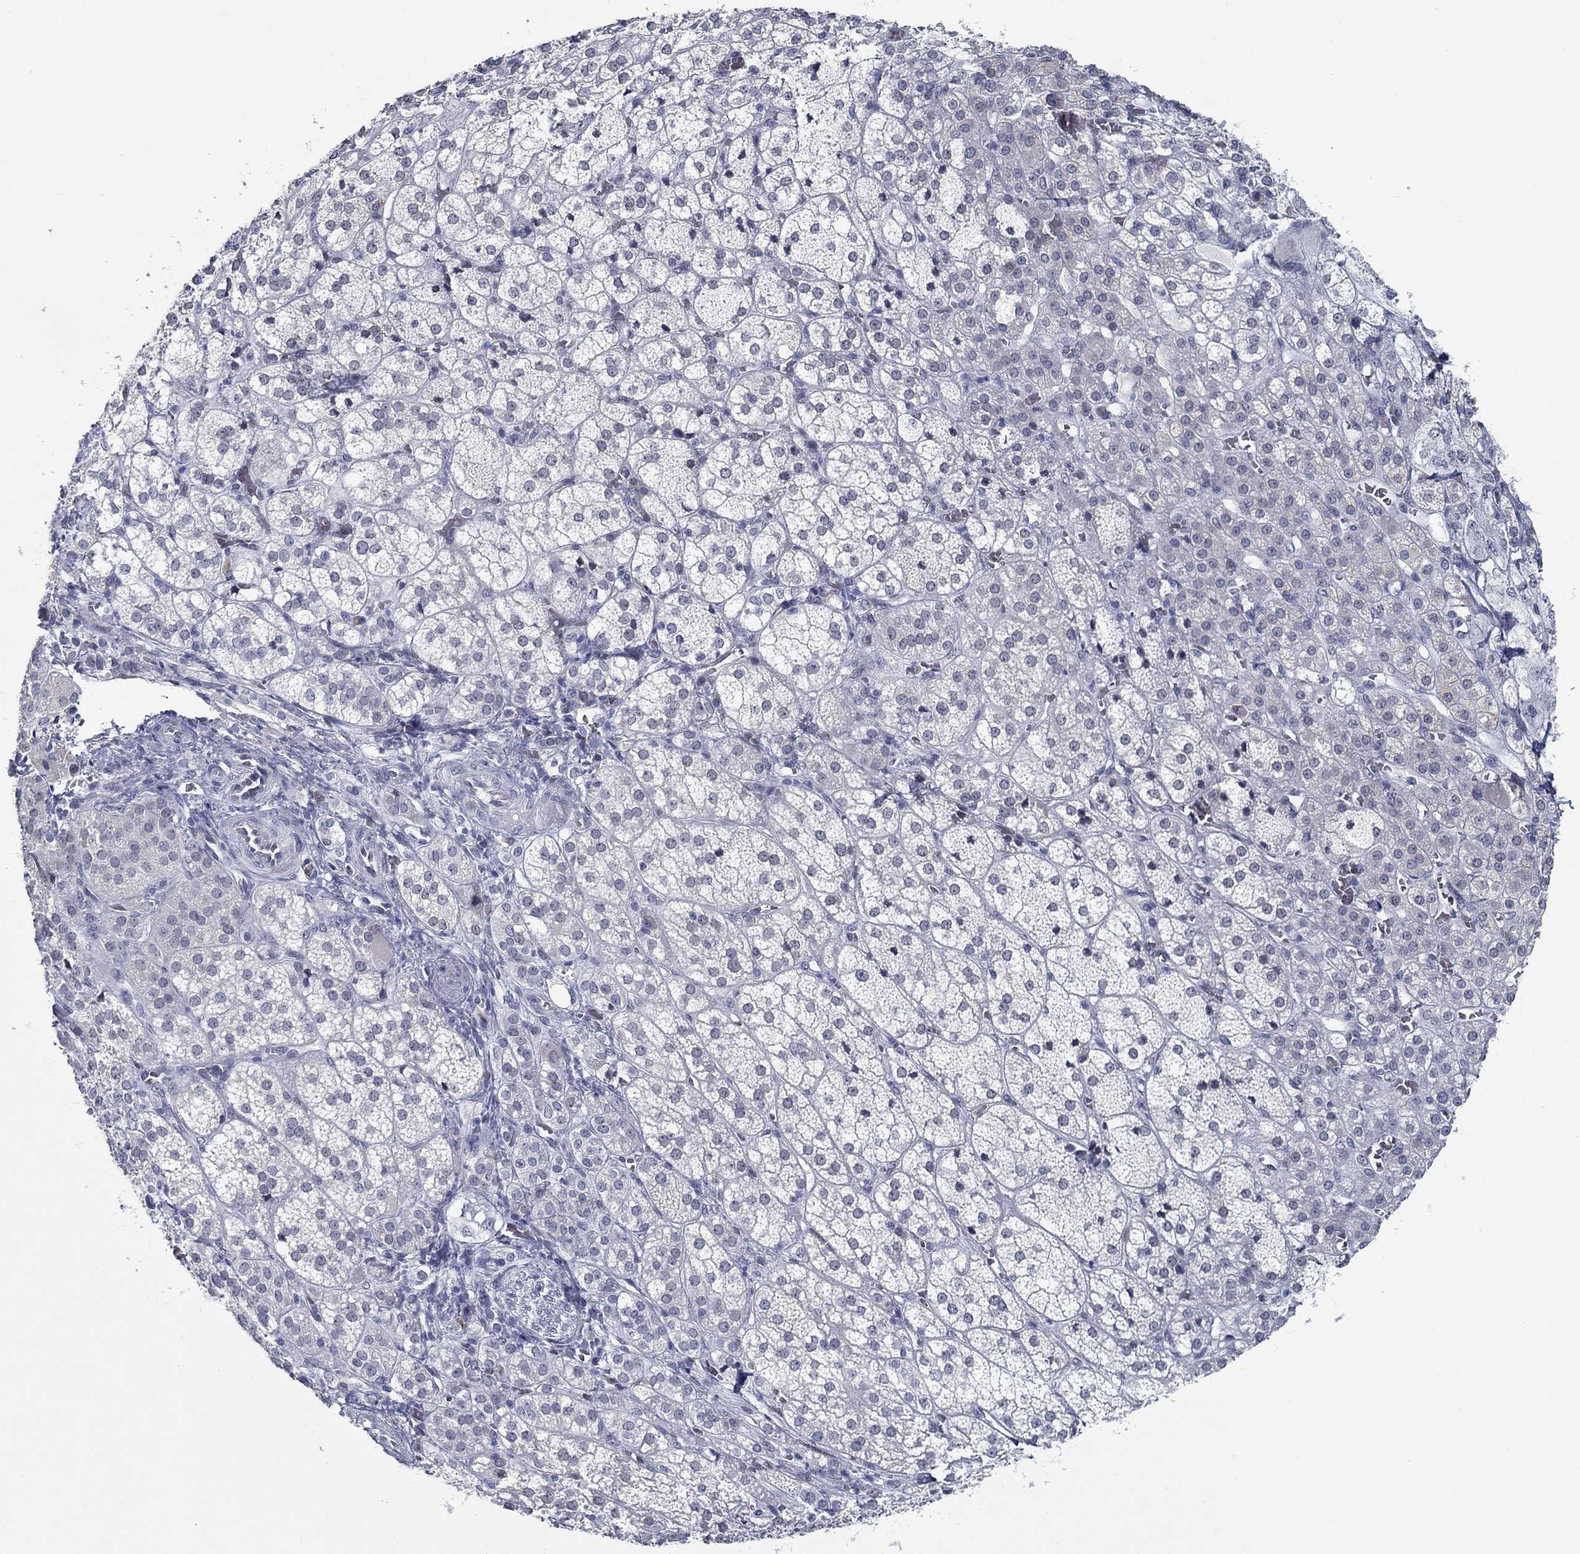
{"staining": {"intensity": "negative", "quantity": "none", "location": "none"}, "tissue": "adrenal gland", "cell_type": "Glandular cells", "image_type": "normal", "snomed": [{"axis": "morphology", "description": "Normal tissue, NOS"}, {"axis": "topography", "description": "Adrenal gland"}], "caption": "IHC histopathology image of unremarkable adrenal gland stained for a protein (brown), which shows no expression in glandular cells. The staining was performed using DAB (3,3'-diaminobenzidine) to visualize the protein expression in brown, while the nuclei were stained in blue with hematoxylin (Magnification: 20x).", "gene": "NUP155", "patient": {"sex": "female", "age": 60}}